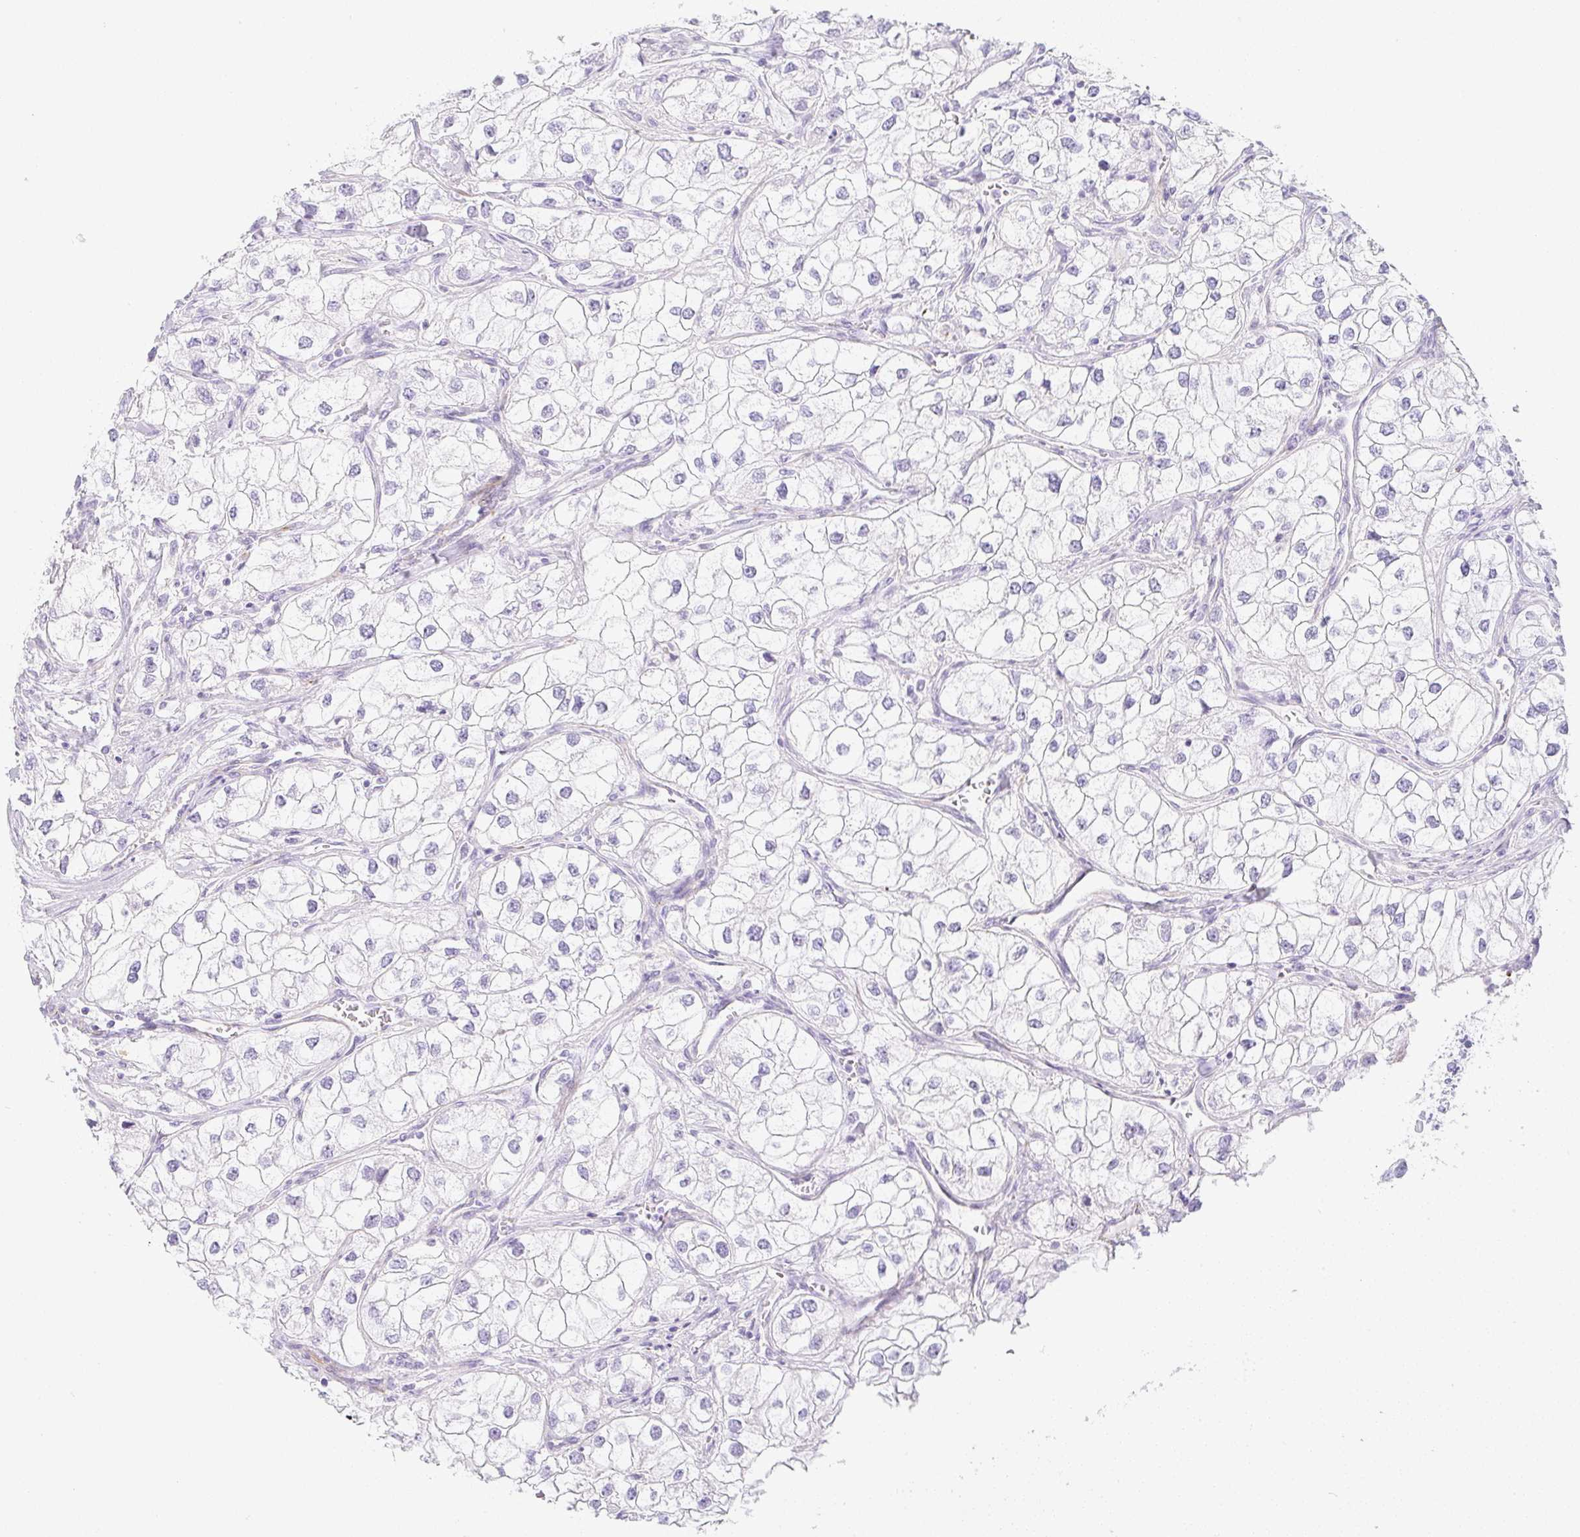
{"staining": {"intensity": "negative", "quantity": "none", "location": "none"}, "tissue": "renal cancer", "cell_type": "Tumor cells", "image_type": "cancer", "snomed": [{"axis": "morphology", "description": "Adenocarcinoma, NOS"}, {"axis": "topography", "description": "Kidney"}], "caption": "Renal cancer stained for a protein using IHC shows no expression tumor cells.", "gene": "ZNF689", "patient": {"sex": "male", "age": 59}}